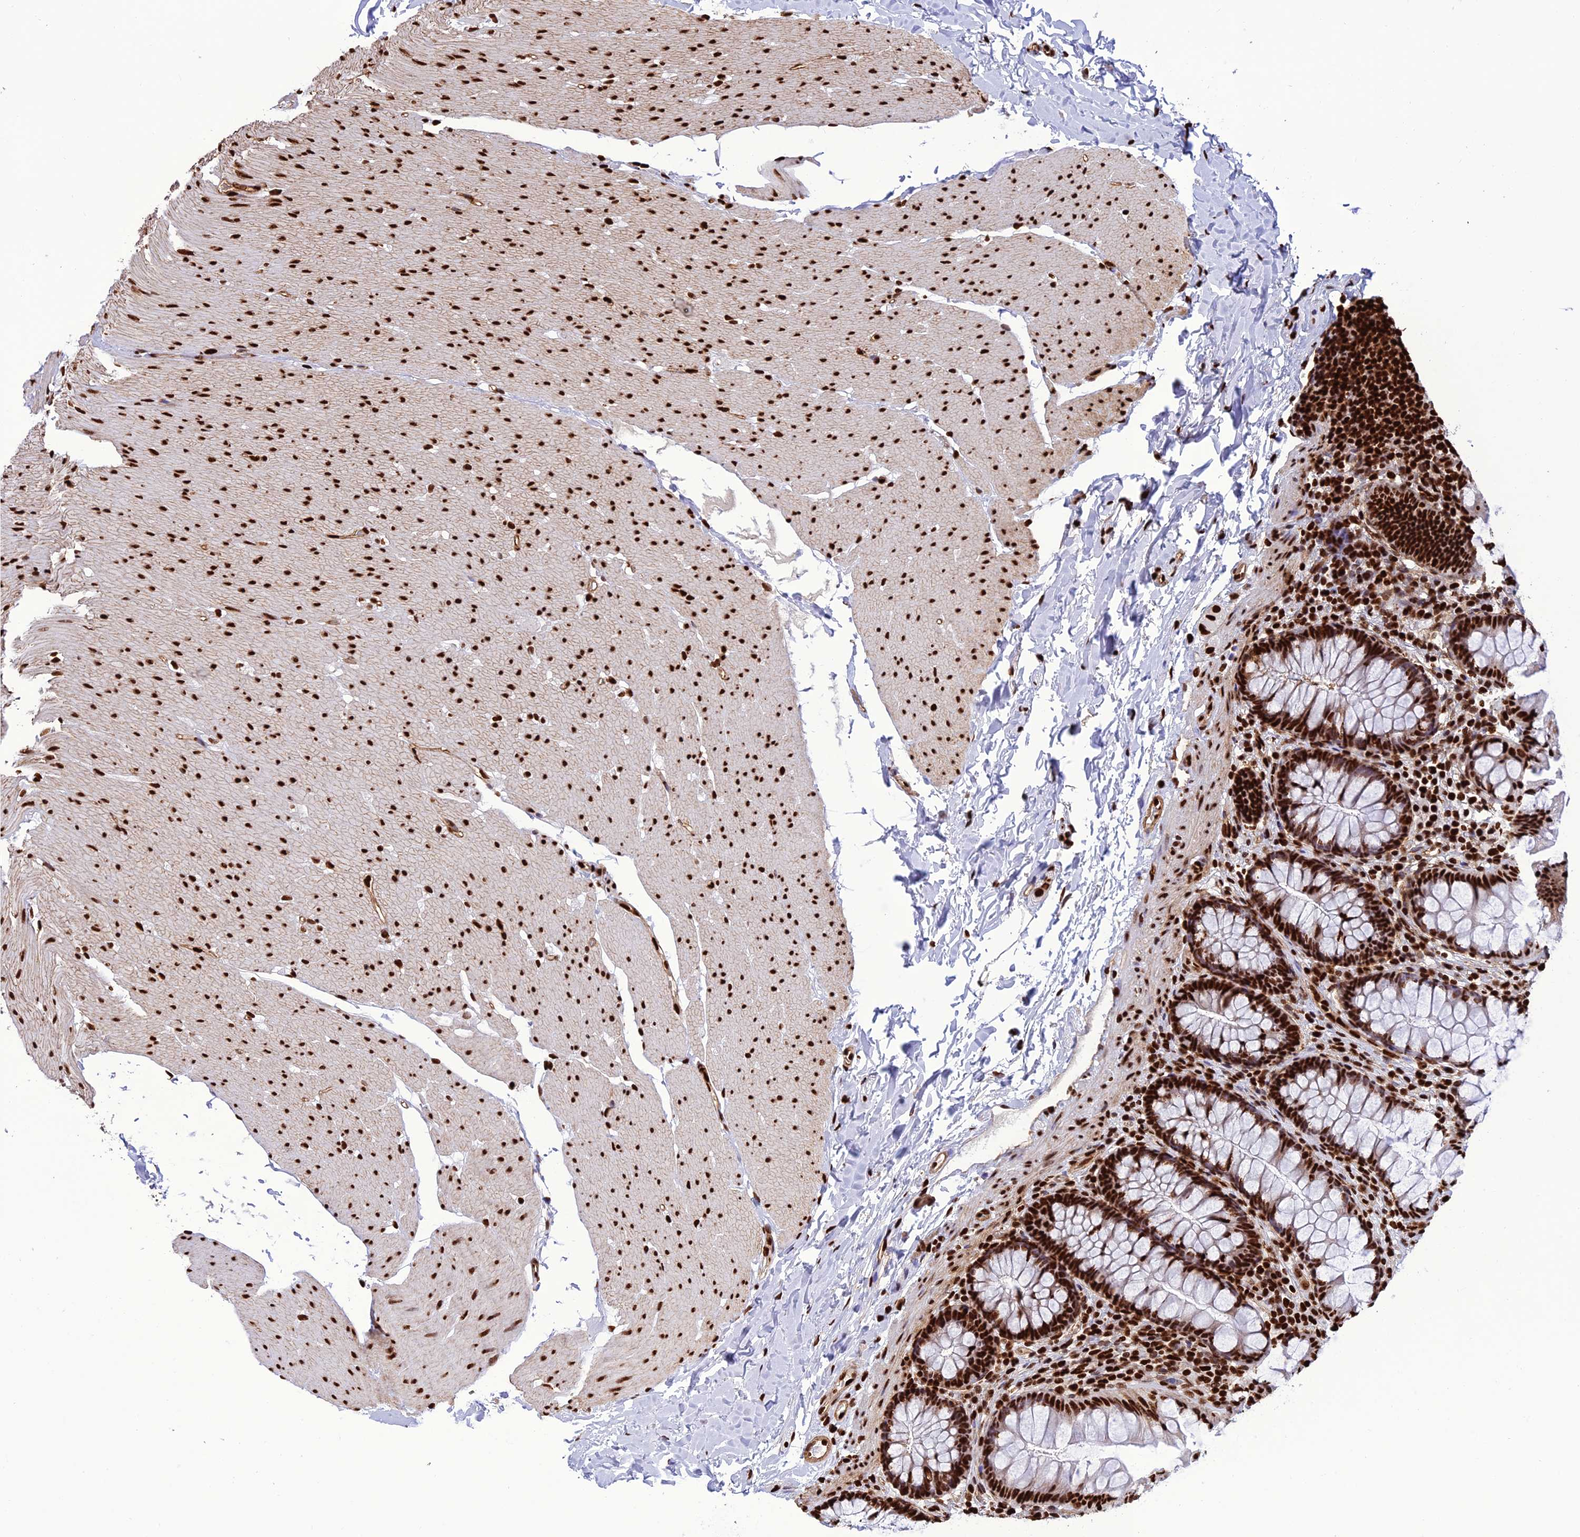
{"staining": {"intensity": "strong", "quantity": ">75%", "location": "cytoplasmic/membranous,nuclear"}, "tissue": "colon", "cell_type": "Endothelial cells", "image_type": "normal", "snomed": [{"axis": "morphology", "description": "Normal tissue, NOS"}, {"axis": "topography", "description": "Colon"}], "caption": "Immunohistochemistry (IHC) (DAB) staining of benign colon reveals strong cytoplasmic/membranous,nuclear protein expression in about >75% of endothelial cells.", "gene": "INO80E", "patient": {"sex": "female", "age": 62}}